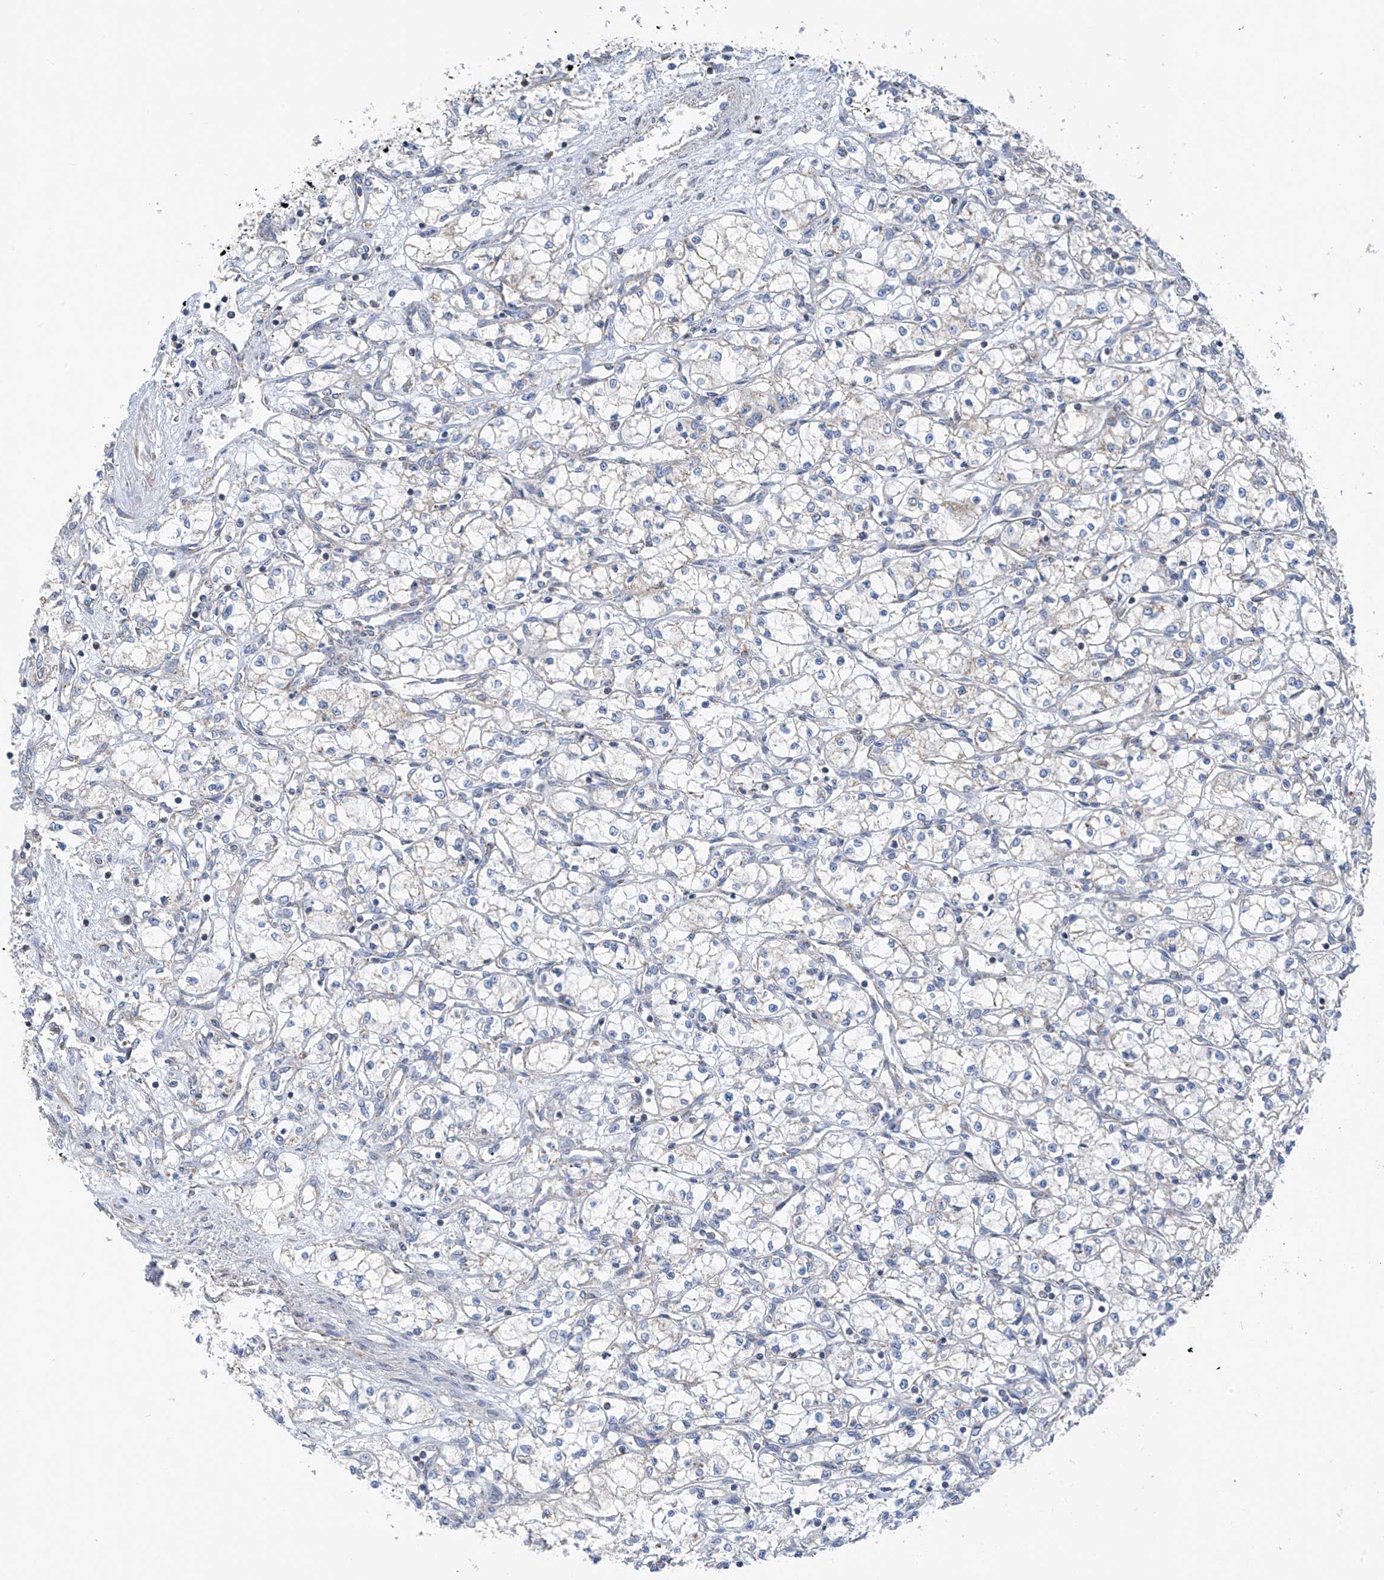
{"staining": {"intensity": "negative", "quantity": "none", "location": "none"}, "tissue": "renal cancer", "cell_type": "Tumor cells", "image_type": "cancer", "snomed": [{"axis": "morphology", "description": "Adenocarcinoma, NOS"}, {"axis": "topography", "description": "Kidney"}], "caption": "A photomicrograph of renal cancer stained for a protein reveals no brown staining in tumor cells. (DAB immunohistochemistry visualized using brightfield microscopy, high magnification).", "gene": "SYN3", "patient": {"sex": "male", "age": 59}}